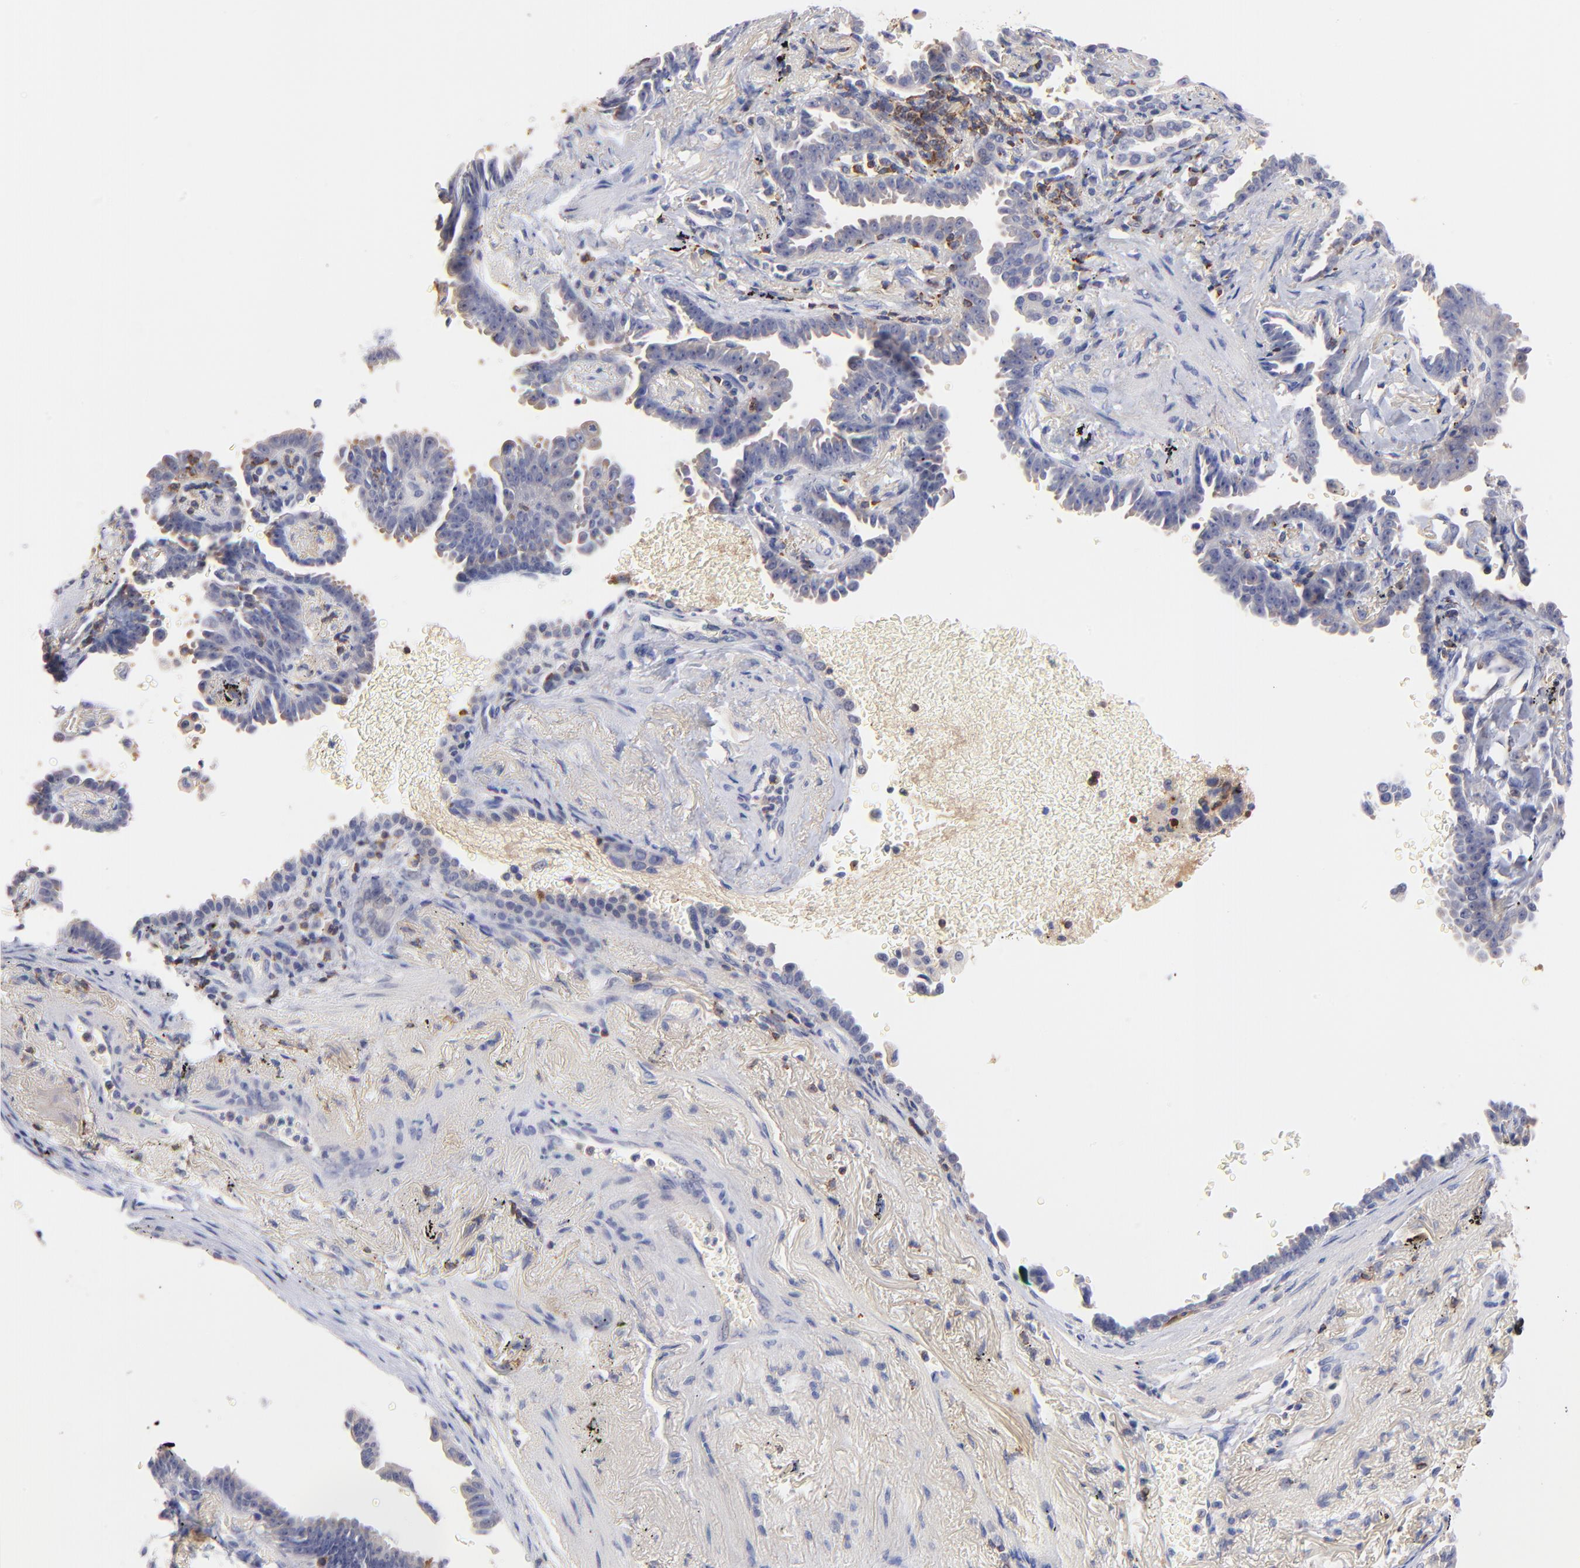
{"staining": {"intensity": "negative", "quantity": "none", "location": "none"}, "tissue": "lung cancer", "cell_type": "Tumor cells", "image_type": "cancer", "snomed": [{"axis": "morphology", "description": "Adenocarcinoma, NOS"}, {"axis": "topography", "description": "Lung"}], "caption": "A high-resolution micrograph shows immunohistochemistry staining of lung cancer, which demonstrates no significant staining in tumor cells.", "gene": "KREMEN2", "patient": {"sex": "female", "age": 64}}